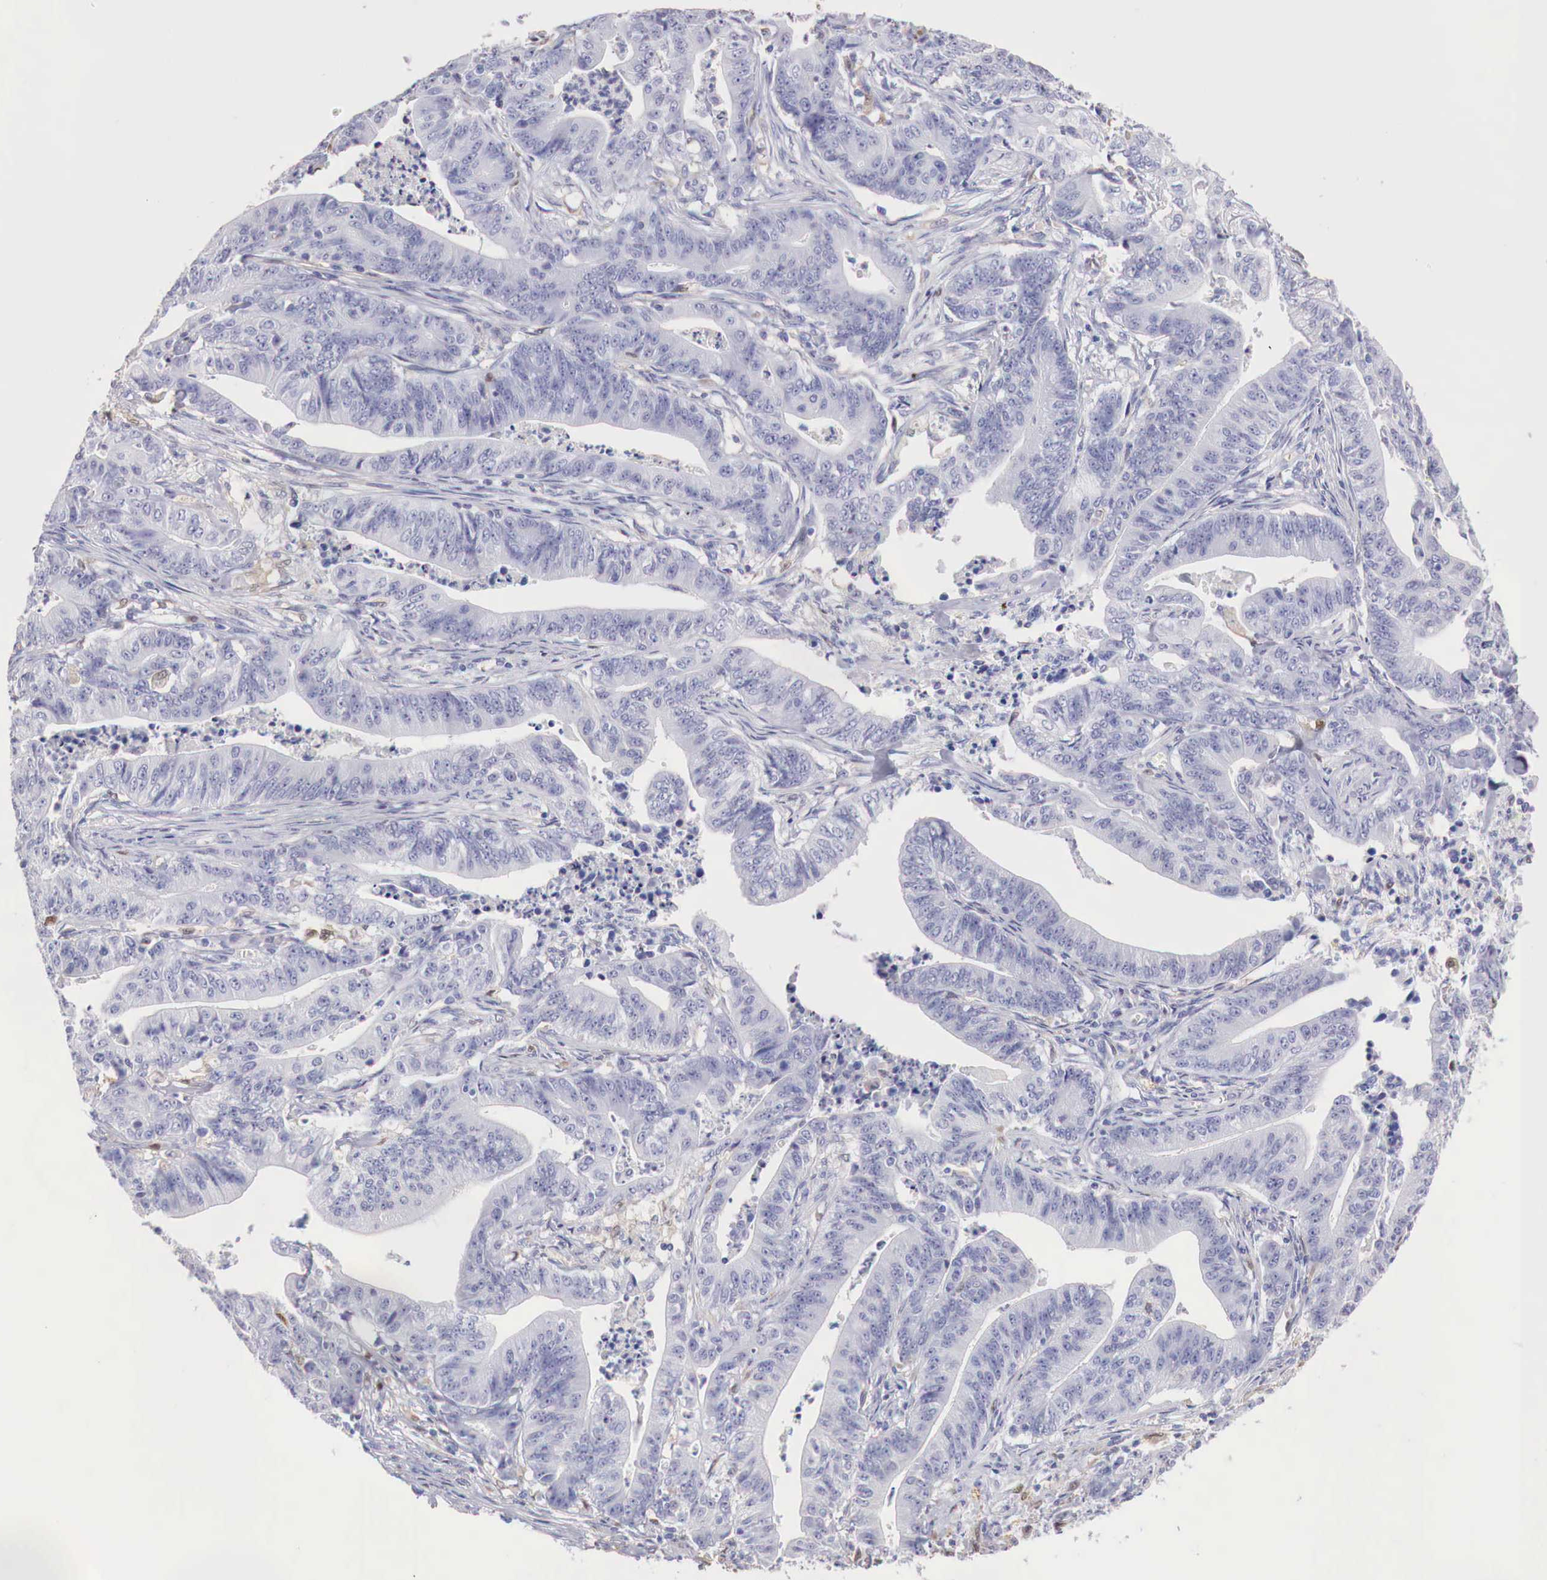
{"staining": {"intensity": "negative", "quantity": "none", "location": "none"}, "tissue": "stomach cancer", "cell_type": "Tumor cells", "image_type": "cancer", "snomed": [{"axis": "morphology", "description": "Adenocarcinoma, NOS"}, {"axis": "topography", "description": "Stomach, lower"}], "caption": "DAB (3,3'-diaminobenzidine) immunohistochemical staining of human stomach cancer reveals no significant expression in tumor cells.", "gene": "RENBP", "patient": {"sex": "female", "age": 86}}